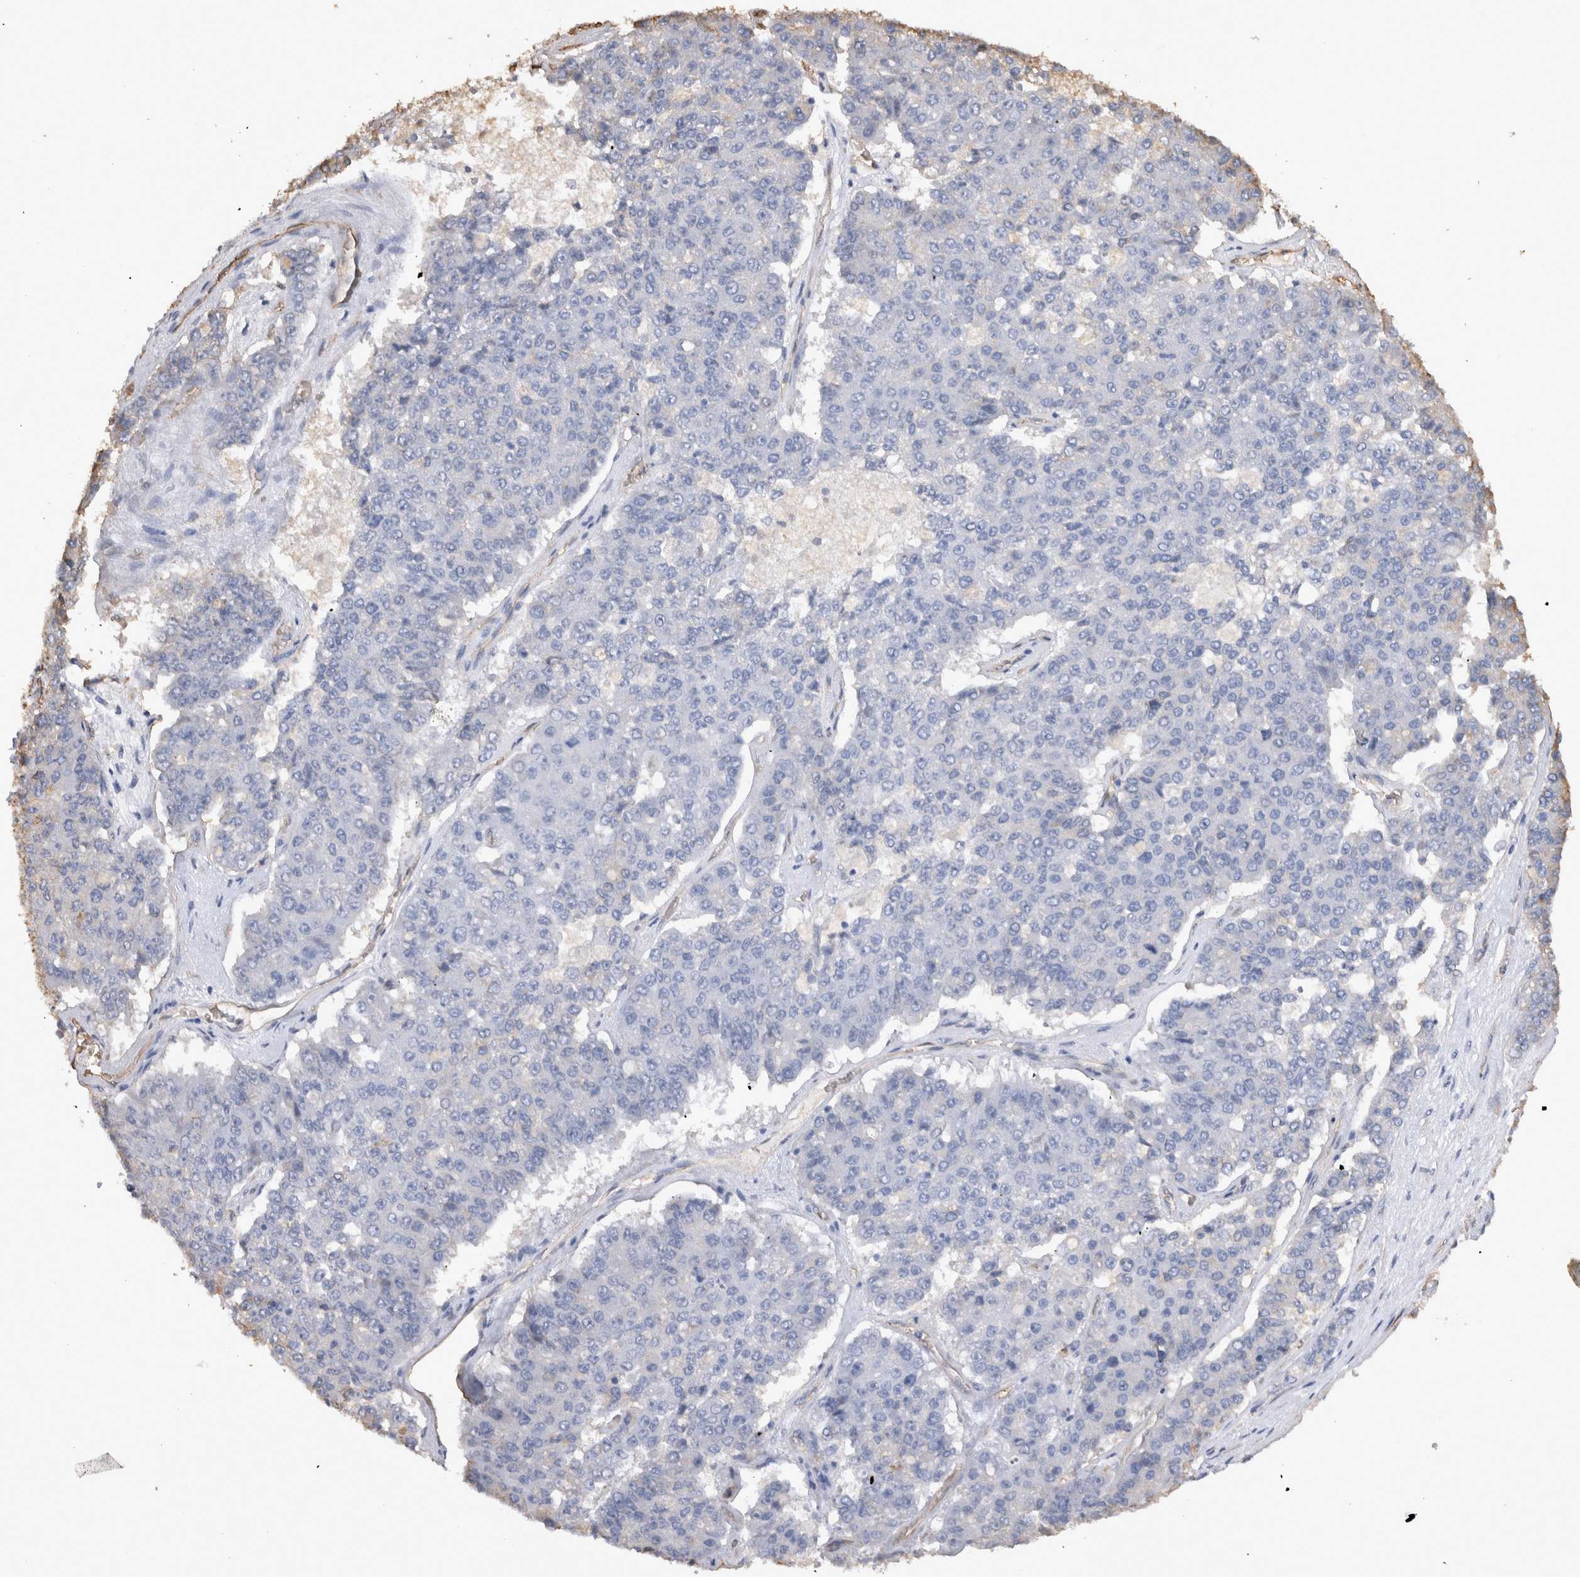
{"staining": {"intensity": "negative", "quantity": "none", "location": "none"}, "tissue": "pancreatic cancer", "cell_type": "Tumor cells", "image_type": "cancer", "snomed": [{"axis": "morphology", "description": "Adenocarcinoma, NOS"}, {"axis": "topography", "description": "Pancreas"}], "caption": "An image of human pancreatic adenocarcinoma is negative for staining in tumor cells.", "gene": "IL17RC", "patient": {"sex": "male", "age": 50}}